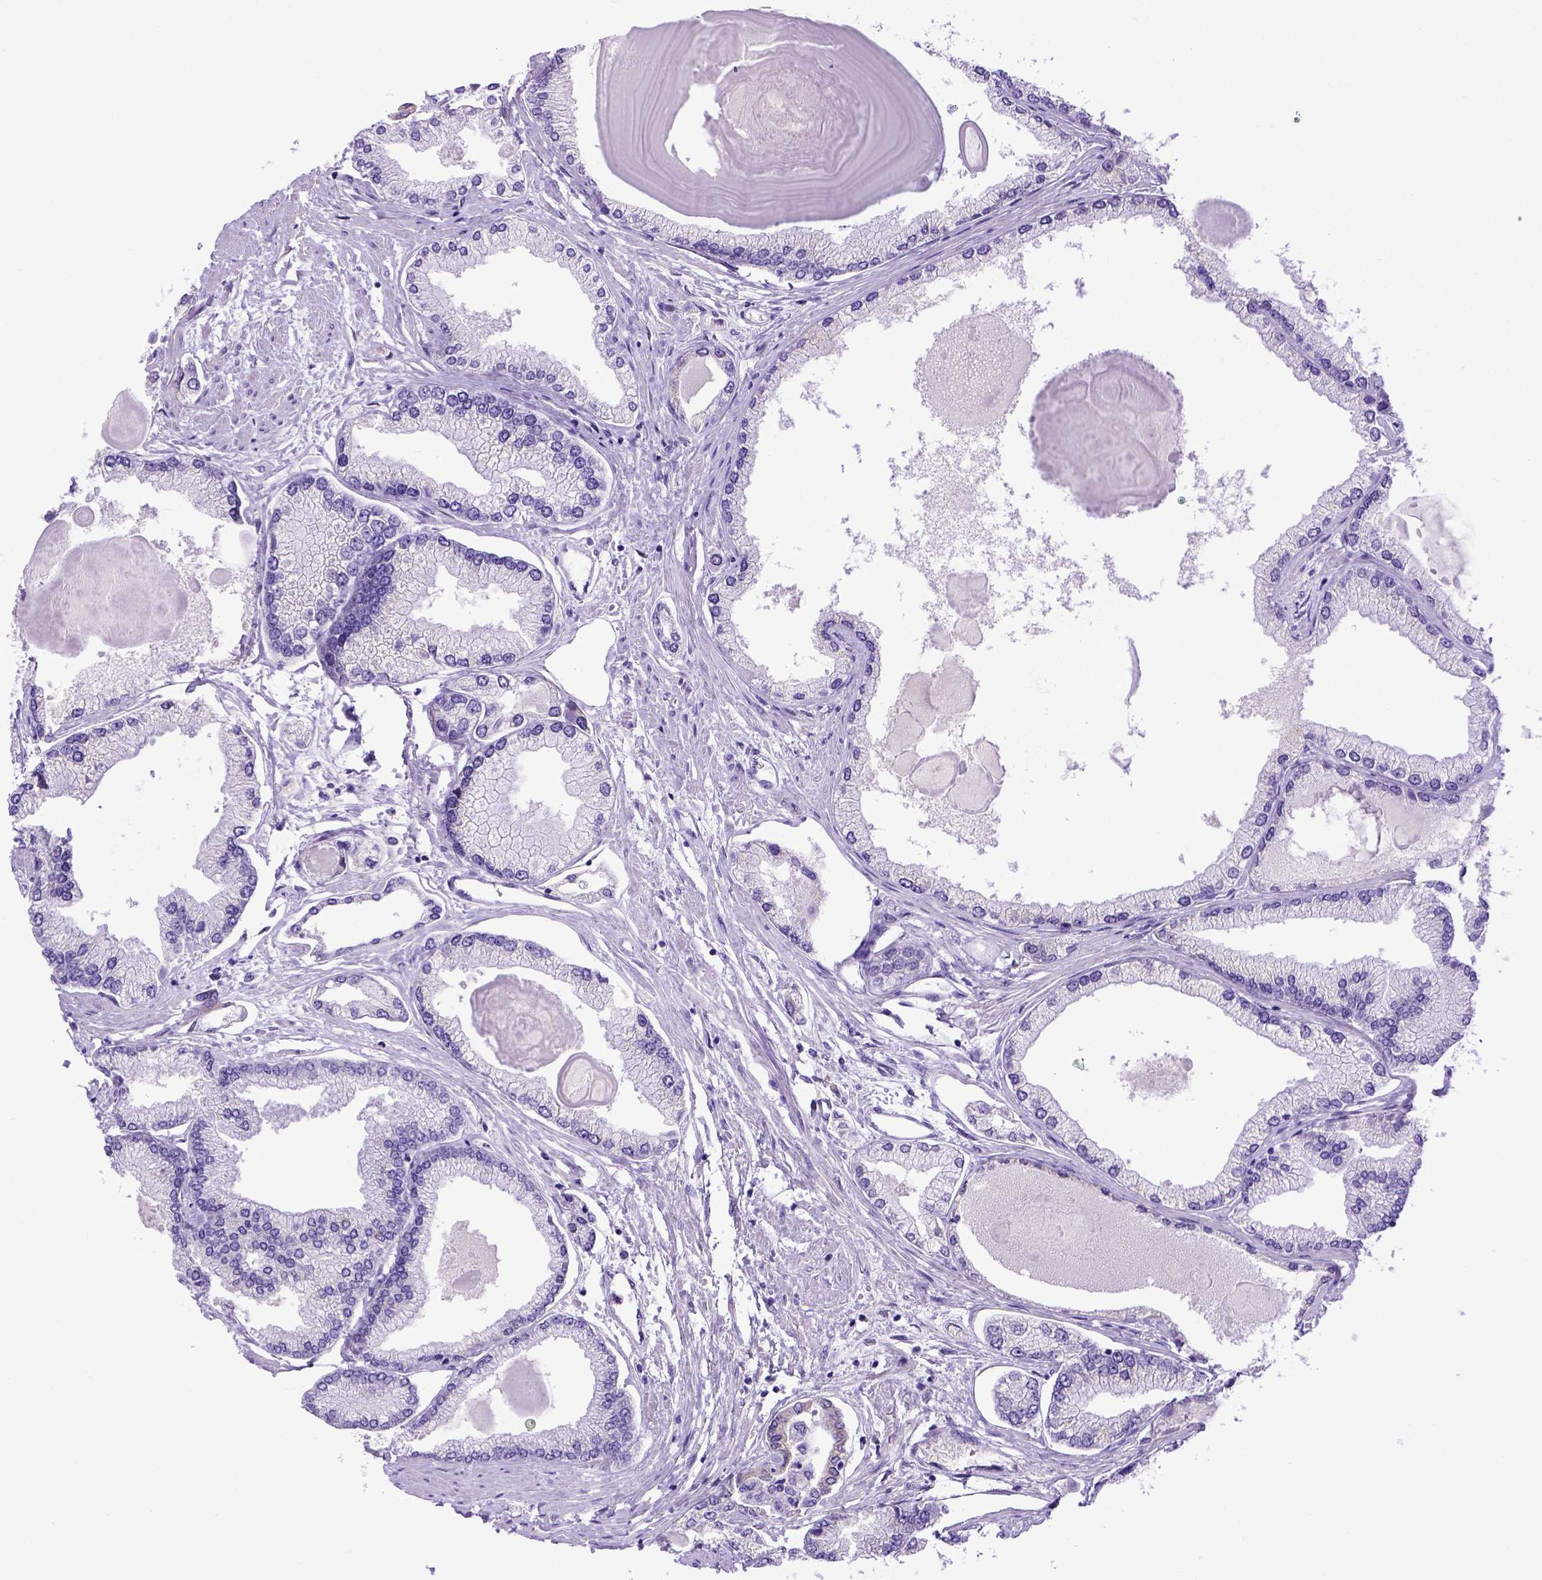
{"staining": {"intensity": "negative", "quantity": "none", "location": "none"}, "tissue": "prostate cancer", "cell_type": "Tumor cells", "image_type": "cancer", "snomed": [{"axis": "morphology", "description": "Adenocarcinoma, High grade"}, {"axis": "topography", "description": "Prostate"}], "caption": "Image shows no significant protein expression in tumor cells of prostate adenocarcinoma (high-grade).", "gene": "PTGES", "patient": {"sex": "male", "age": 68}}